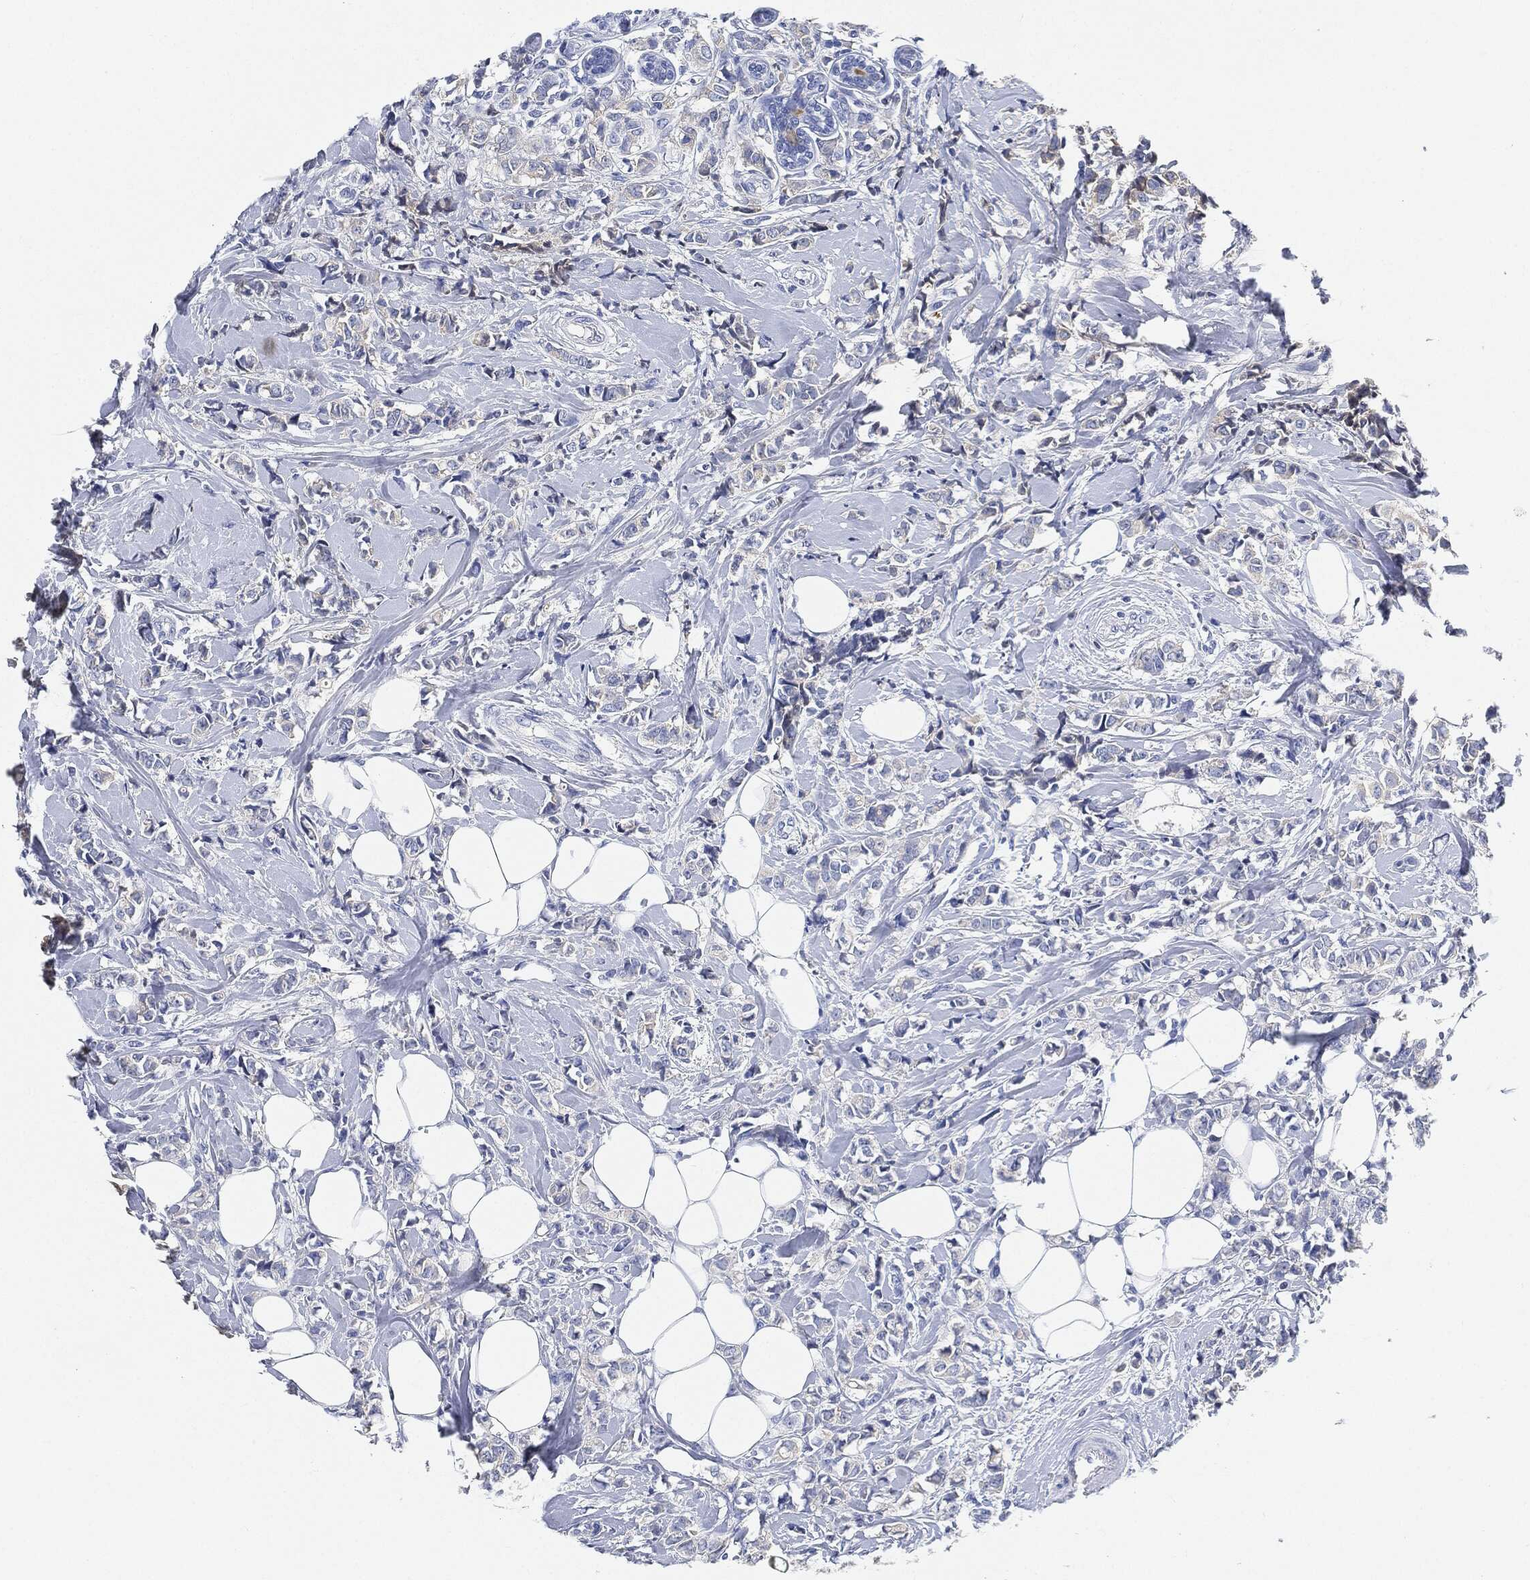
{"staining": {"intensity": "negative", "quantity": "none", "location": "none"}, "tissue": "breast cancer", "cell_type": "Tumor cells", "image_type": "cancer", "snomed": [{"axis": "morphology", "description": "Normal tissue, NOS"}, {"axis": "morphology", "description": "Duct carcinoma"}, {"axis": "topography", "description": "Breast"}], "caption": "This histopathology image is of breast cancer (invasive ductal carcinoma) stained with immunohistochemistry (IHC) to label a protein in brown with the nuclei are counter-stained blue. There is no positivity in tumor cells. The staining is performed using DAB brown chromogen with nuclei counter-stained in using hematoxylin.", "gene": "IGLV6-57", "patient": {"sex": "female", "age": 44}}